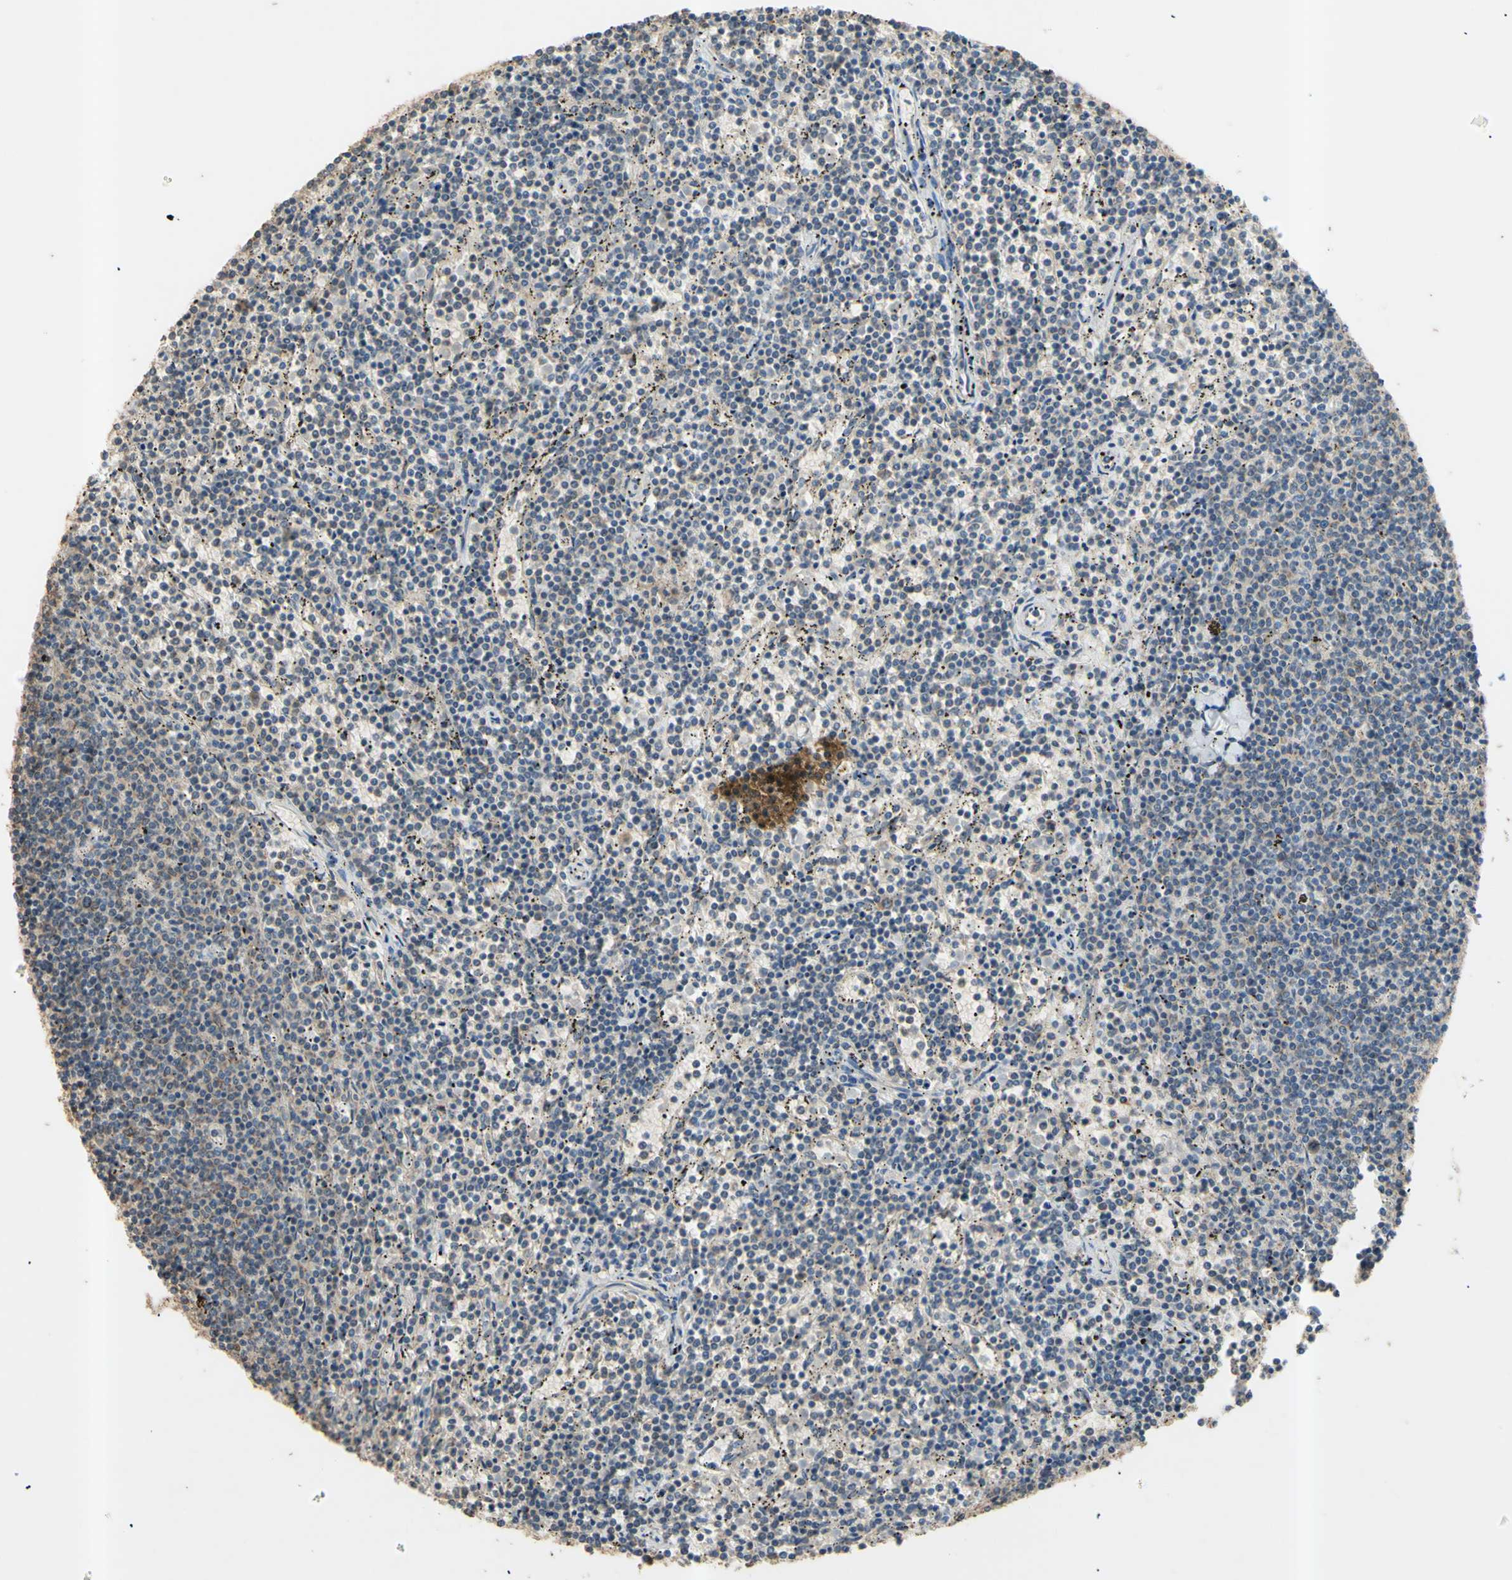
{"staining": {"intensity": "negative", "quantity": "none", "location": "none"}, "tissue": "lymphoma", "cell_type": "Tumor cells", "image_type": "cancer", "snomed": [{"axis": "morphology", "description": "Malignant lymphoma, non-Hodgkin's type, Low grade"}, {"axis": "topography", "description": "Spleen"}], "caption": "This is an immunohistochemistry (IHC) photomicrograph of human low-grade malignant lymphoma, non-Hodgkin's type. There is no expression in tumor cells.", "gene": "PTGIS", "patient": {"sex": "female", "age": 50}}